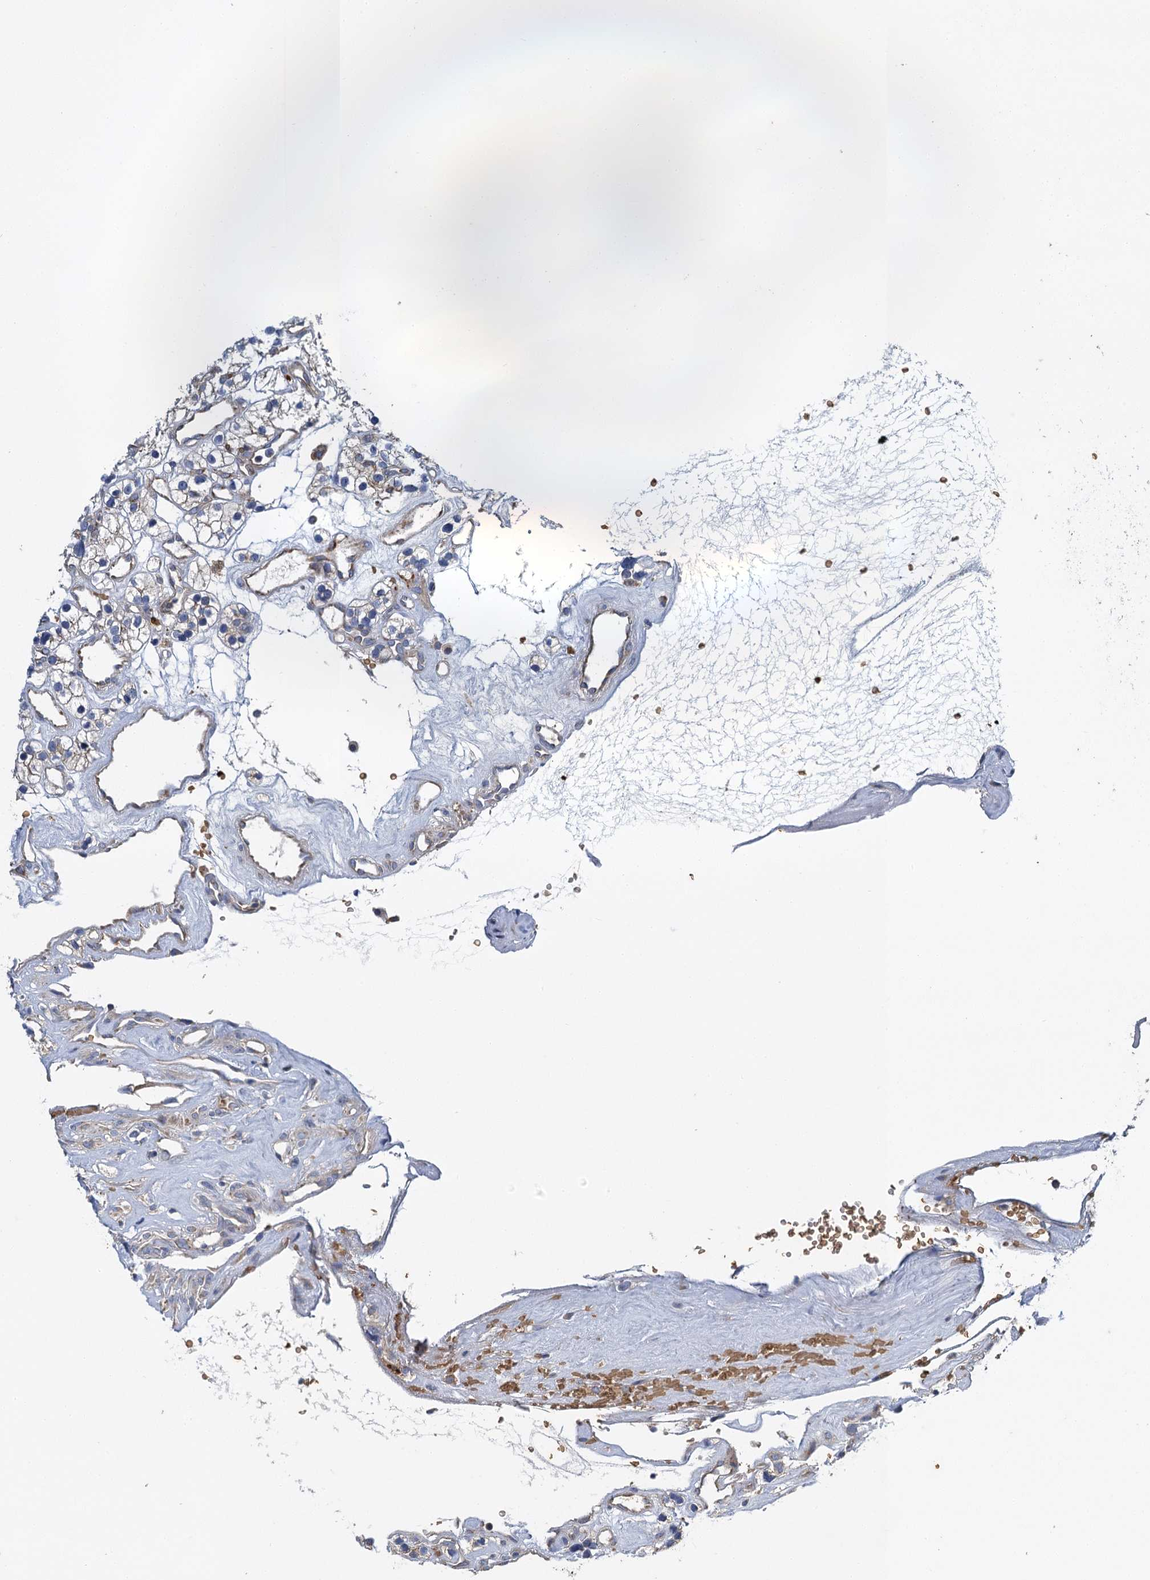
{"staining": {"intensity": "weak", "quantity": "<25%", "location": "cytoplasmic/membranous"}, "tissue": "renal cancer", "cell_type": "Tumor cells", "image_type": "cancer", "snomed": [{"axis": "morphology", "description": "Adenocarcinoma, NOS"}, {"axis": "topography", "description": "Kidney"}], "caption": "This is an IHC image of renal adenocarcinoma. There is no staining in tumor cells.", "gene": "BCS1L", "patient": {"sex": "female", "age": 57}}